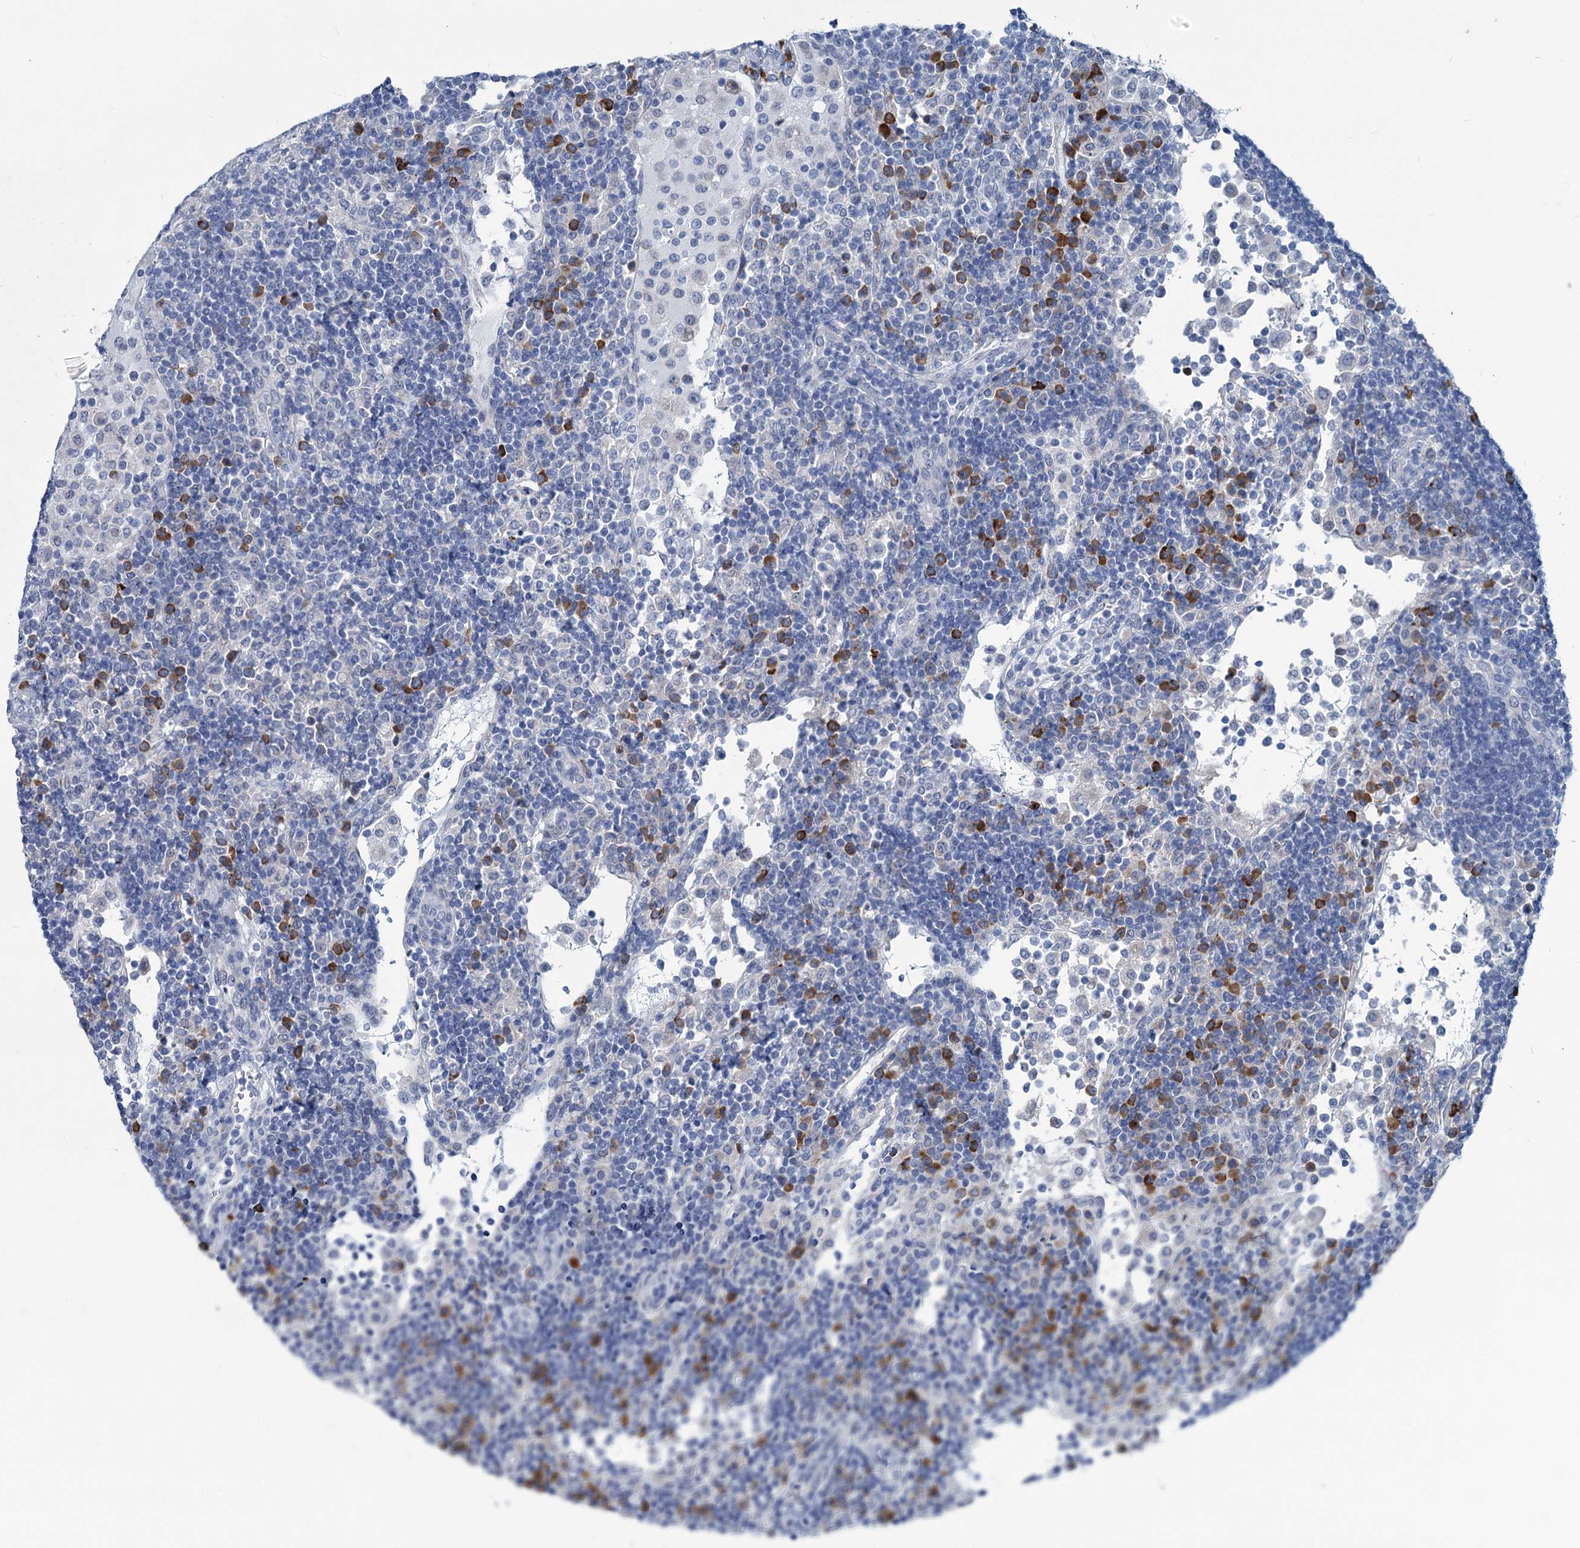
{"staining": {"intensity": "negative", "quantity": "none", "location": "none"}, "tissue": "lymph node", "cell_type": "Germinal center cells", "image_type": "normal", "snomed": [{"axis": "morphology", "description": "Normal tissue, NOS"}, {"axis": "topography", "description": "Lymph node"}], "caption": "Germinal center cells show no significant protein expression in normal lymph node. (Brightfield microscopy of DAB (3,3'-diaminobenzidine) immunohistochemistry at high magnification).", "gene": "NEU3", "patient": {"sex": "female", "age": 53}}